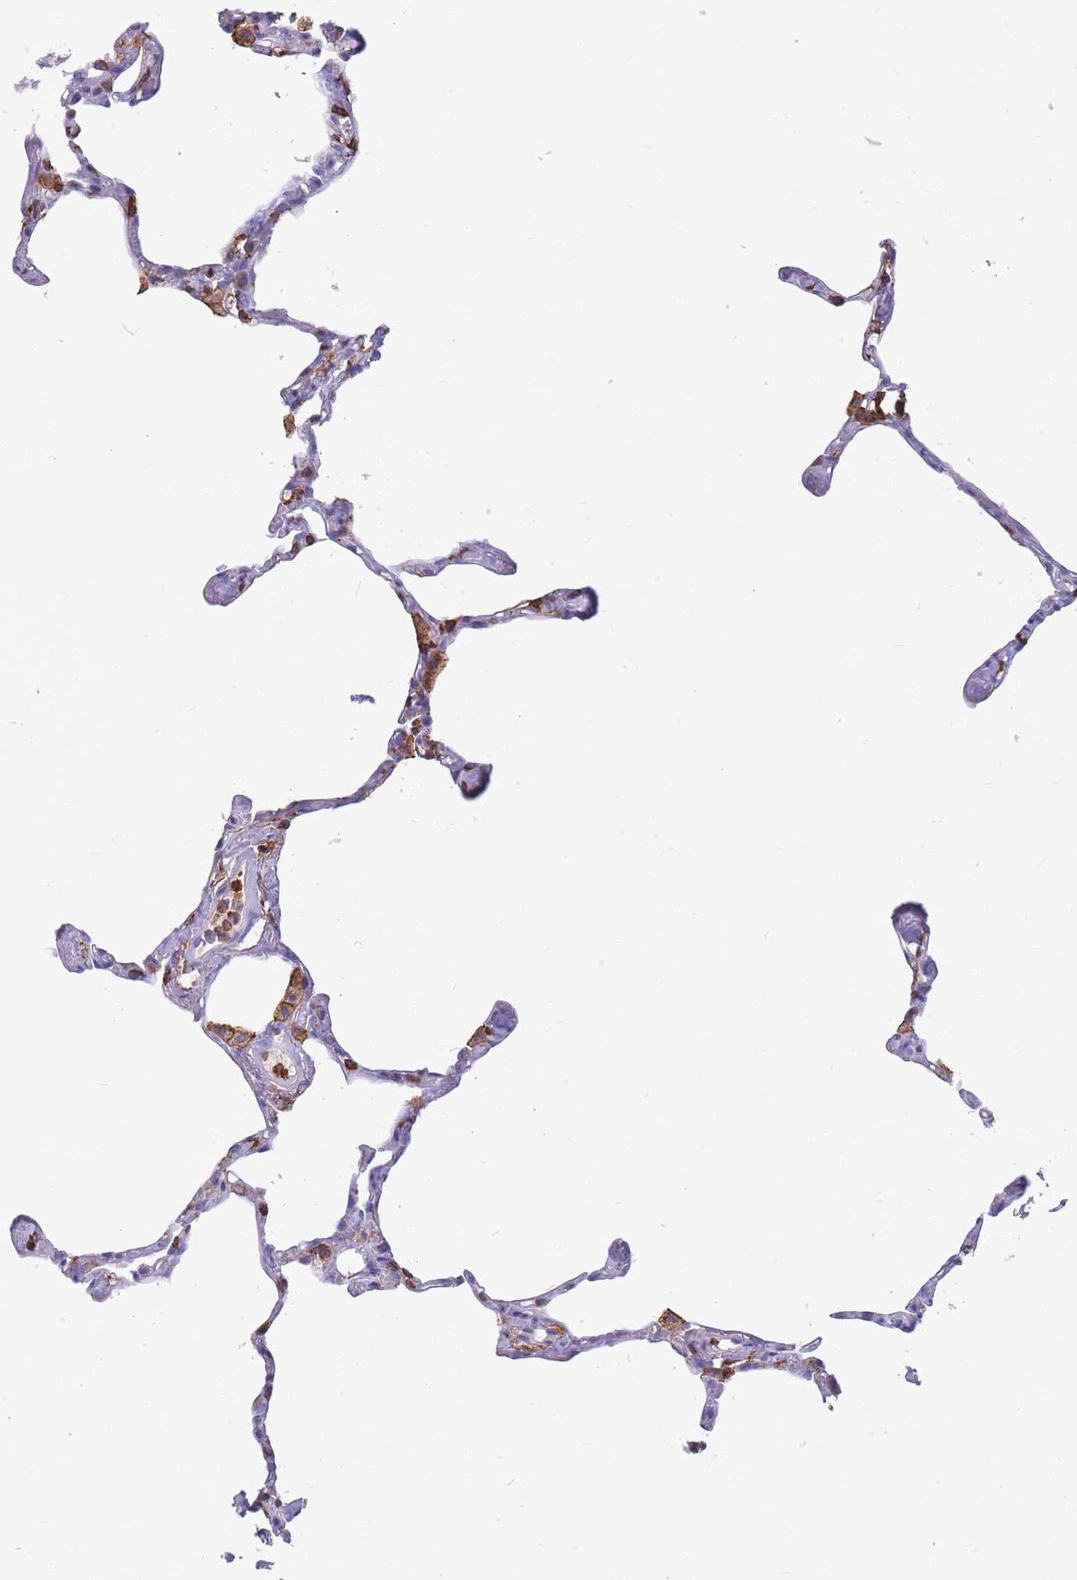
{"staining": {"intensity": "moderate", "quantity": "<25%", "location": "cytoplasmic/membranous"}, "tissue": "lung", "cell_type": "Alveolar cells", "image_type": "normal", "snomed": [{"axis": "morphology", "description": "Normal tissue, NOS"}, {"axis": "topography", "description": "Lung"}], "caption": "Protein expression analysis of benign lung demonstrates moderate cytoplasmic/membranous staining in approximately <25% of alveolar cells.", "gene": "MRPL54", "patient": {"sex": "male", "age": 65}}